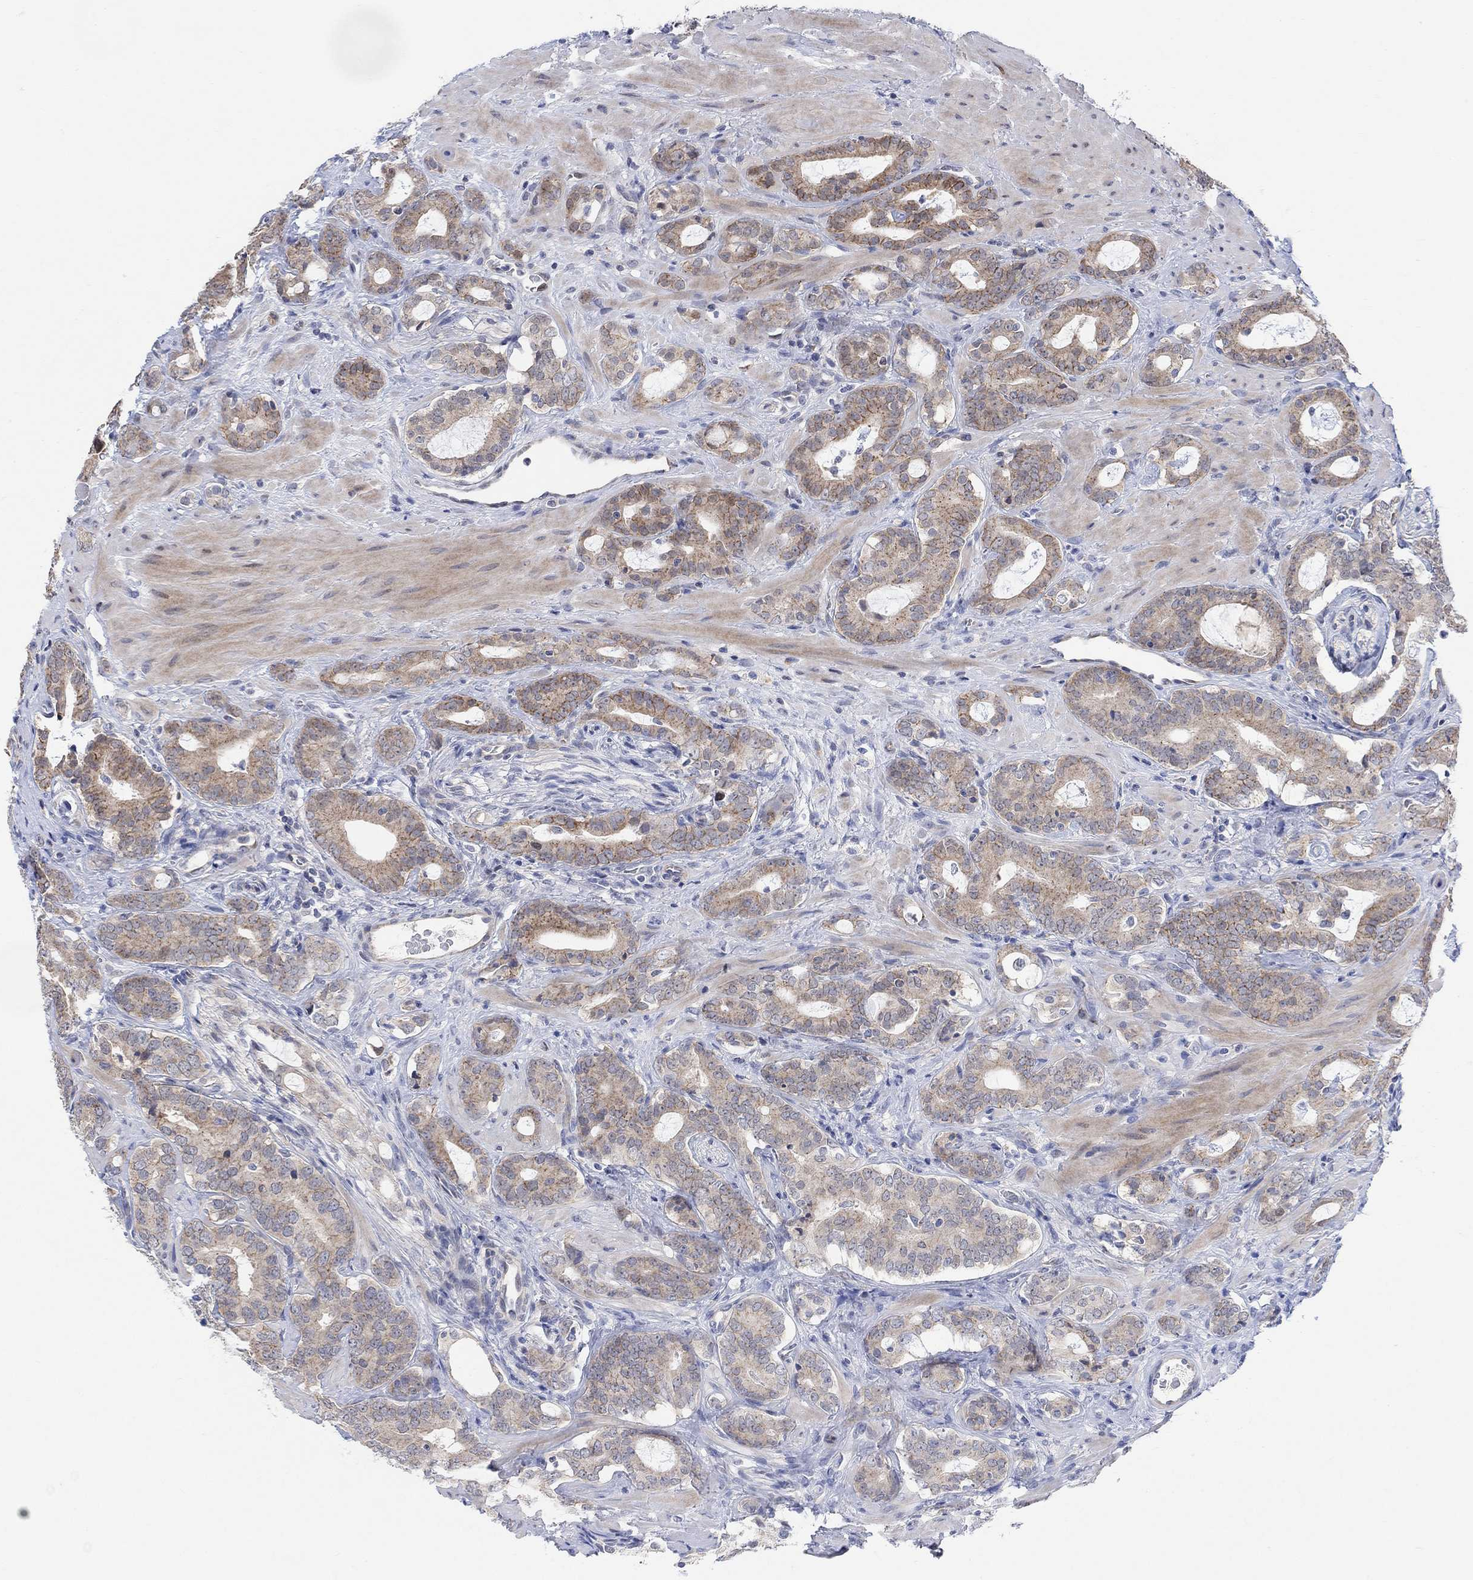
{"staining": {"intensity": "moderate", "quantity": "25%-75%", "location": "cytoplasmic/membranous"}, "tissue": "prostate cancer", "cell_type": "Tumor cells", "image_type": "cancer", "snomed": [{"axis": "morphology", "description": "Adenocarcinoma, NOS"}, {"axis": "topography", "description": "Prostate"}], "caption": "Immunohistochemistry of prostate cancer (adenocarcinoma) displays medium levels of moderate cytoplasmic/membranous expression in about 25%-75% of tumor cells.", "gene": "CNTF", "patient": {"sex": "male", "age": 55}}